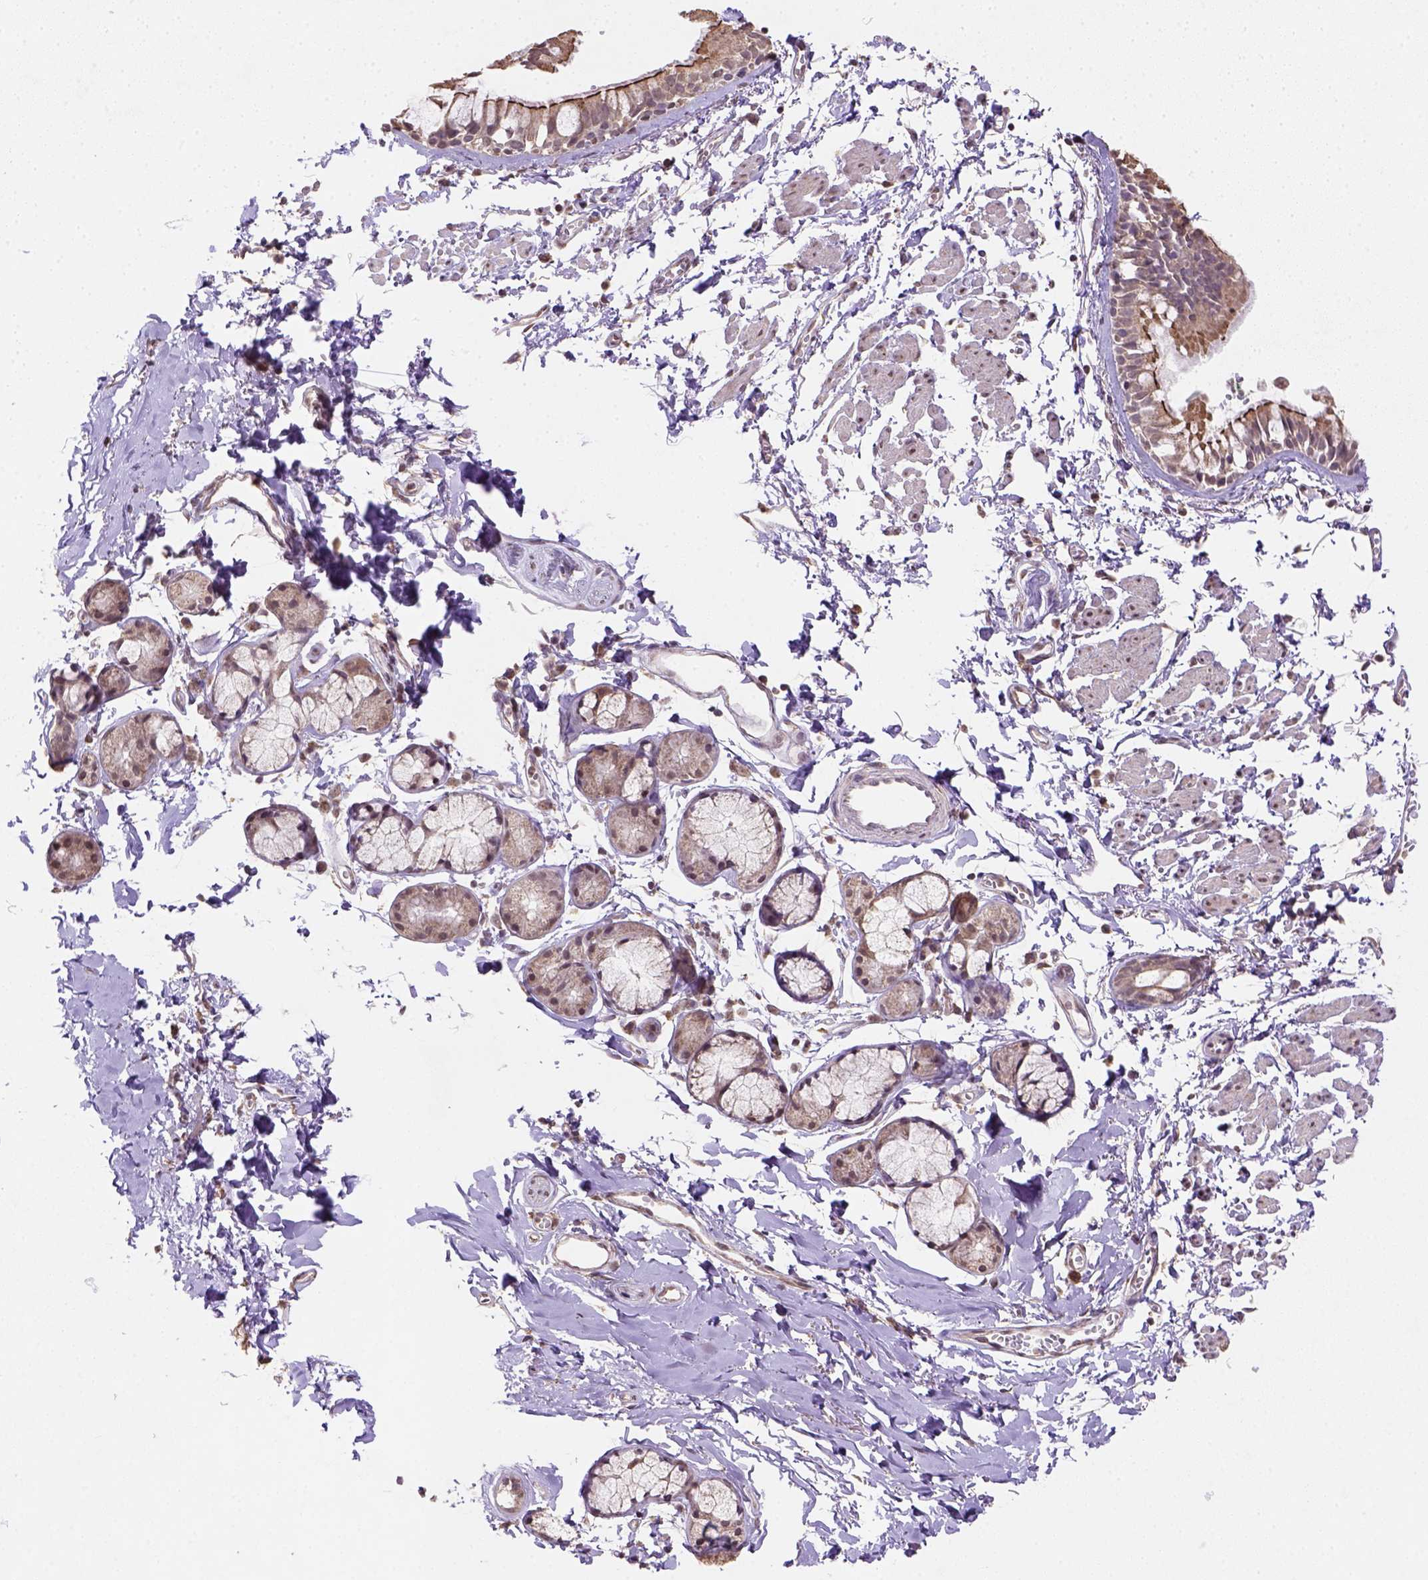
{"staining": {"intensity": "strong", "quantity": "<25%", "location": "cytoplasmic/membranous"}, "tissue": "bronchus", "cell_type": "Respiratory epithelial cells", "image_type": "normal", "snomed": [{"axis": "morphology", "description": "Normal tissue, NOS"}, {"axis": "topography", "description": "Cartilage tissue"}, {"axis": "topography", "description": "Bronchus"}], "caption": "Protein expression analysis of normal bronchus exhibits strong cytoplasmic/membranous positivity in approximately <25% of respiratory epithelial cells.", "gene": "NUDT10", "patient": {"sex": "female", "age": 59}}